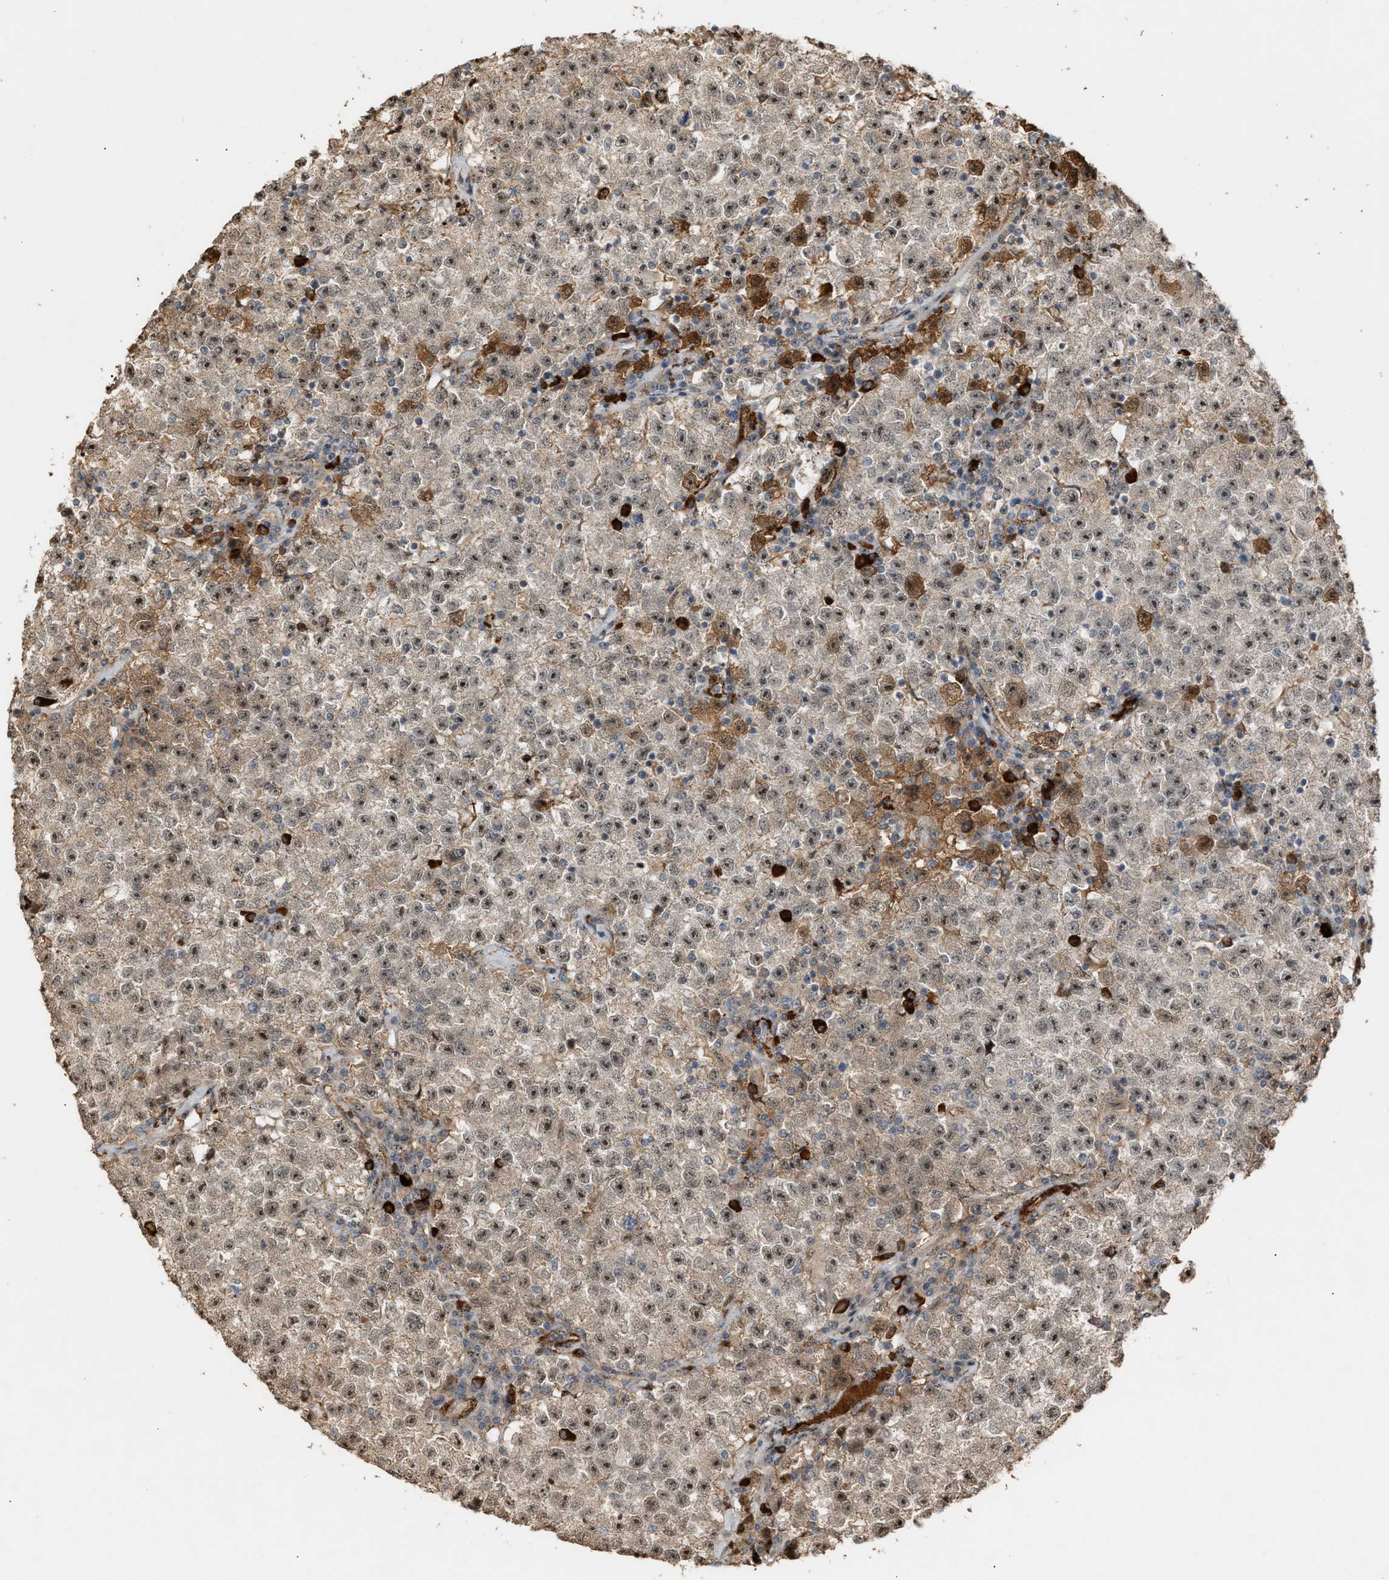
{"staining": {"intensity": "moderate", "quantity": ">75%", "location": "nuclear"}, "tissue": "testis cancer", "cell_type": "Tumor cells", "image_type": "cancer", "snomed": [{"axis": "morphology", "description": "Seminoma, NOS"}, {"axis": "topography", "description": "Testis"}], "caption": "Immunohistochemistry (IHC) micrograph of neoplastic tissue: human testis seminoma stained using immunohistochemistry (IHC) exhibits medium levels of moderate protein expression localized specifically in the nuclear of tumor cells, appearing as a nuclear brown color.", "gene": "ZFAND5", "patient": {"sex": "male", "age": 22}}